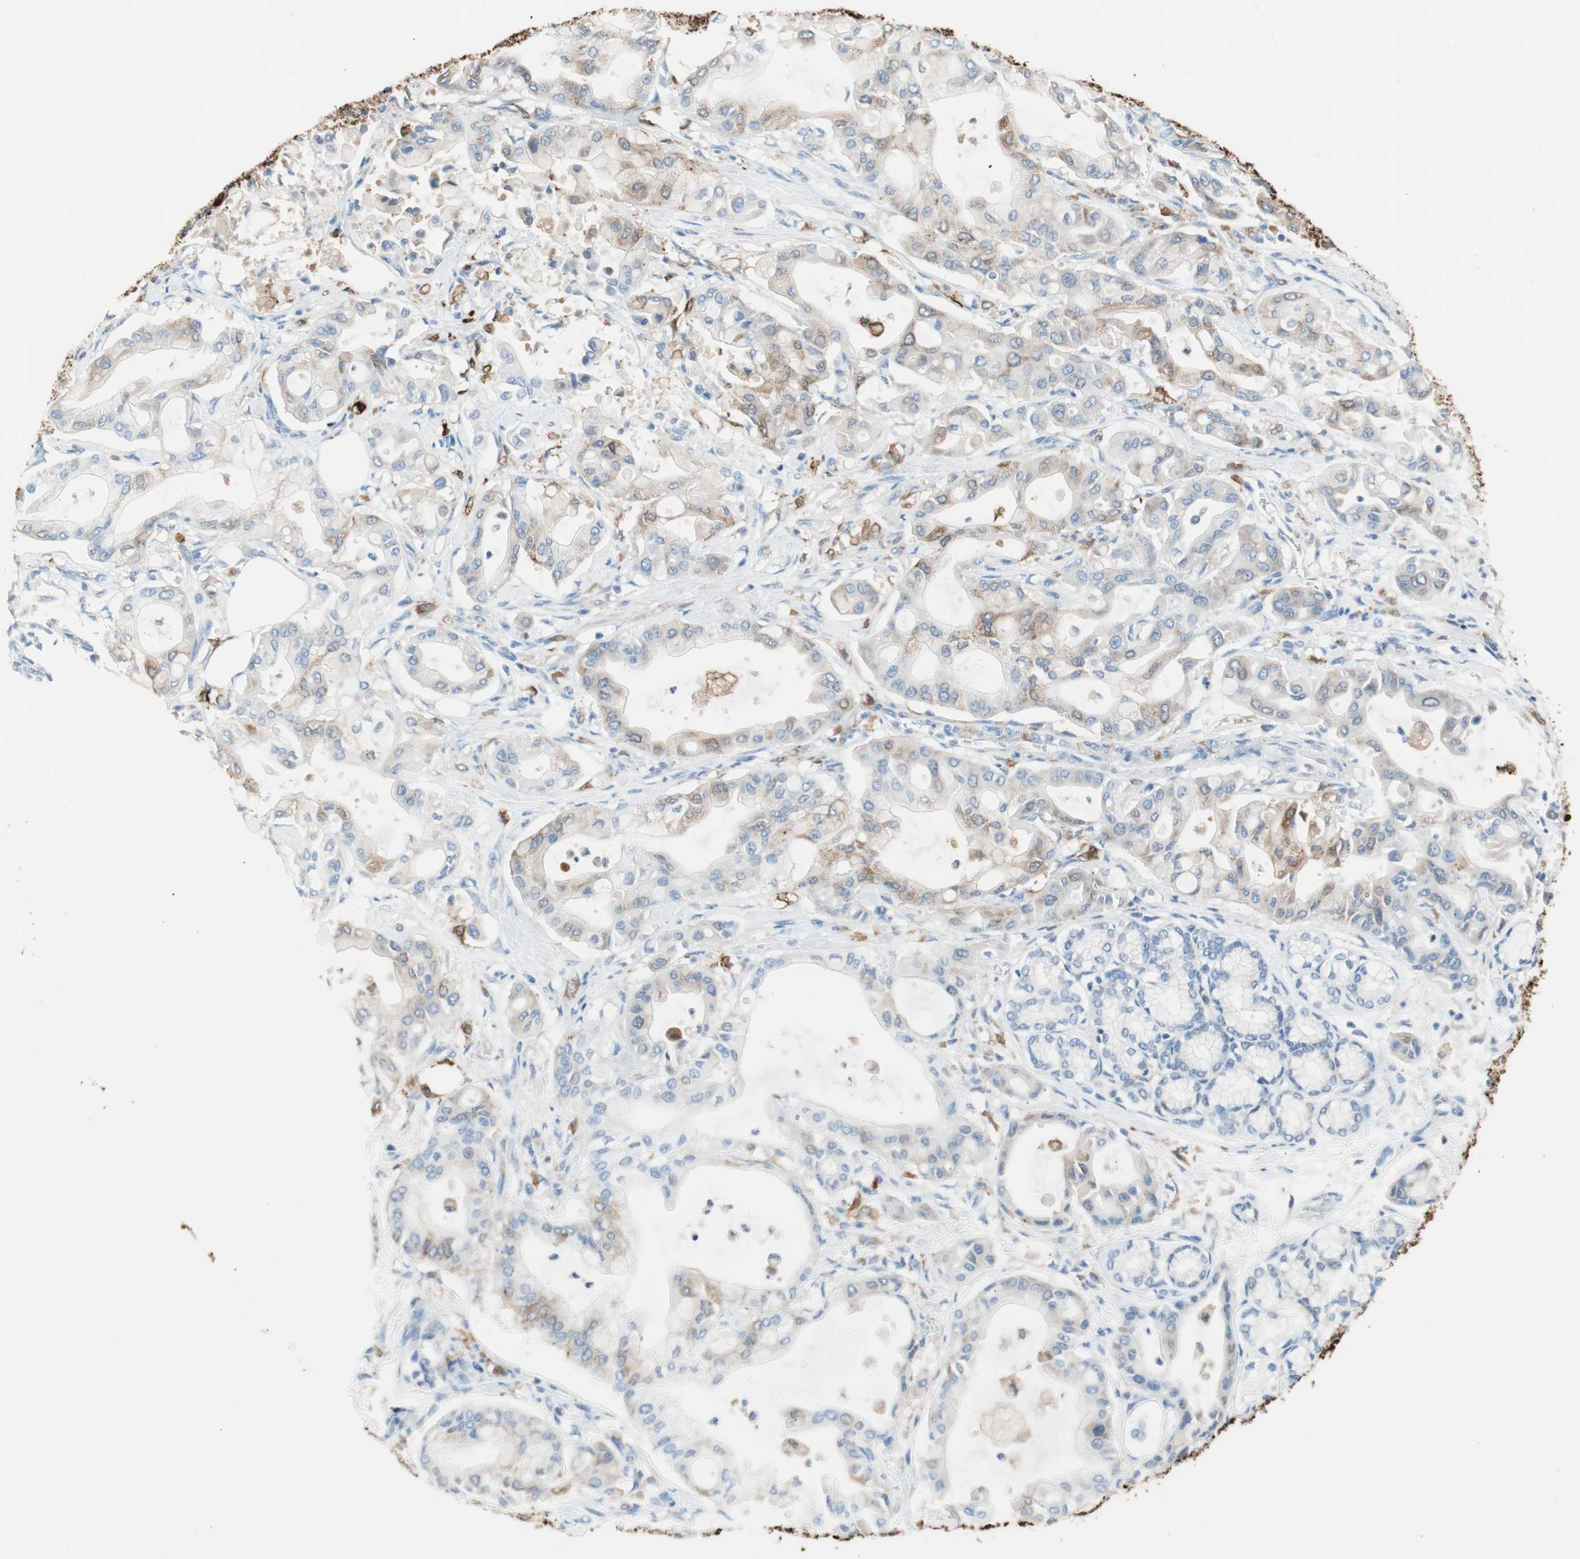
{"staining": {"intensity": "weak", "quantity": "25%-75%", "location": "cytoplasmic/membranous"}, "tissue": "pancreatic cancer", "cell_type": "Tumor cells", "image_type": "cancer", "snomed": [{"axis": "morphology", "description": "Adenocarcinoma, NOS"}, {"axis": "morphology", "description": "Adenocarcinoma, metastatic, NOS"}, {"axis": "topography", "description": "Lymph node"}, {"axis": "topography", "description": "Pancreas"}, {"axis": "topography", "description": "Duodenum"}], "caption": "Immunohistochemistry image of neoplastic tissue: human metastatic adenocarcinoma (pancreatic) stained using immunohistochemistry reveals low levels of weak protein expression localized specifically in the cytoplasmic/membranous of tumor cells, appearing as a cytoplasmic/membranous brown color.", "gene": "GLUL", "patient": {"sex": "female", "age": 64}}